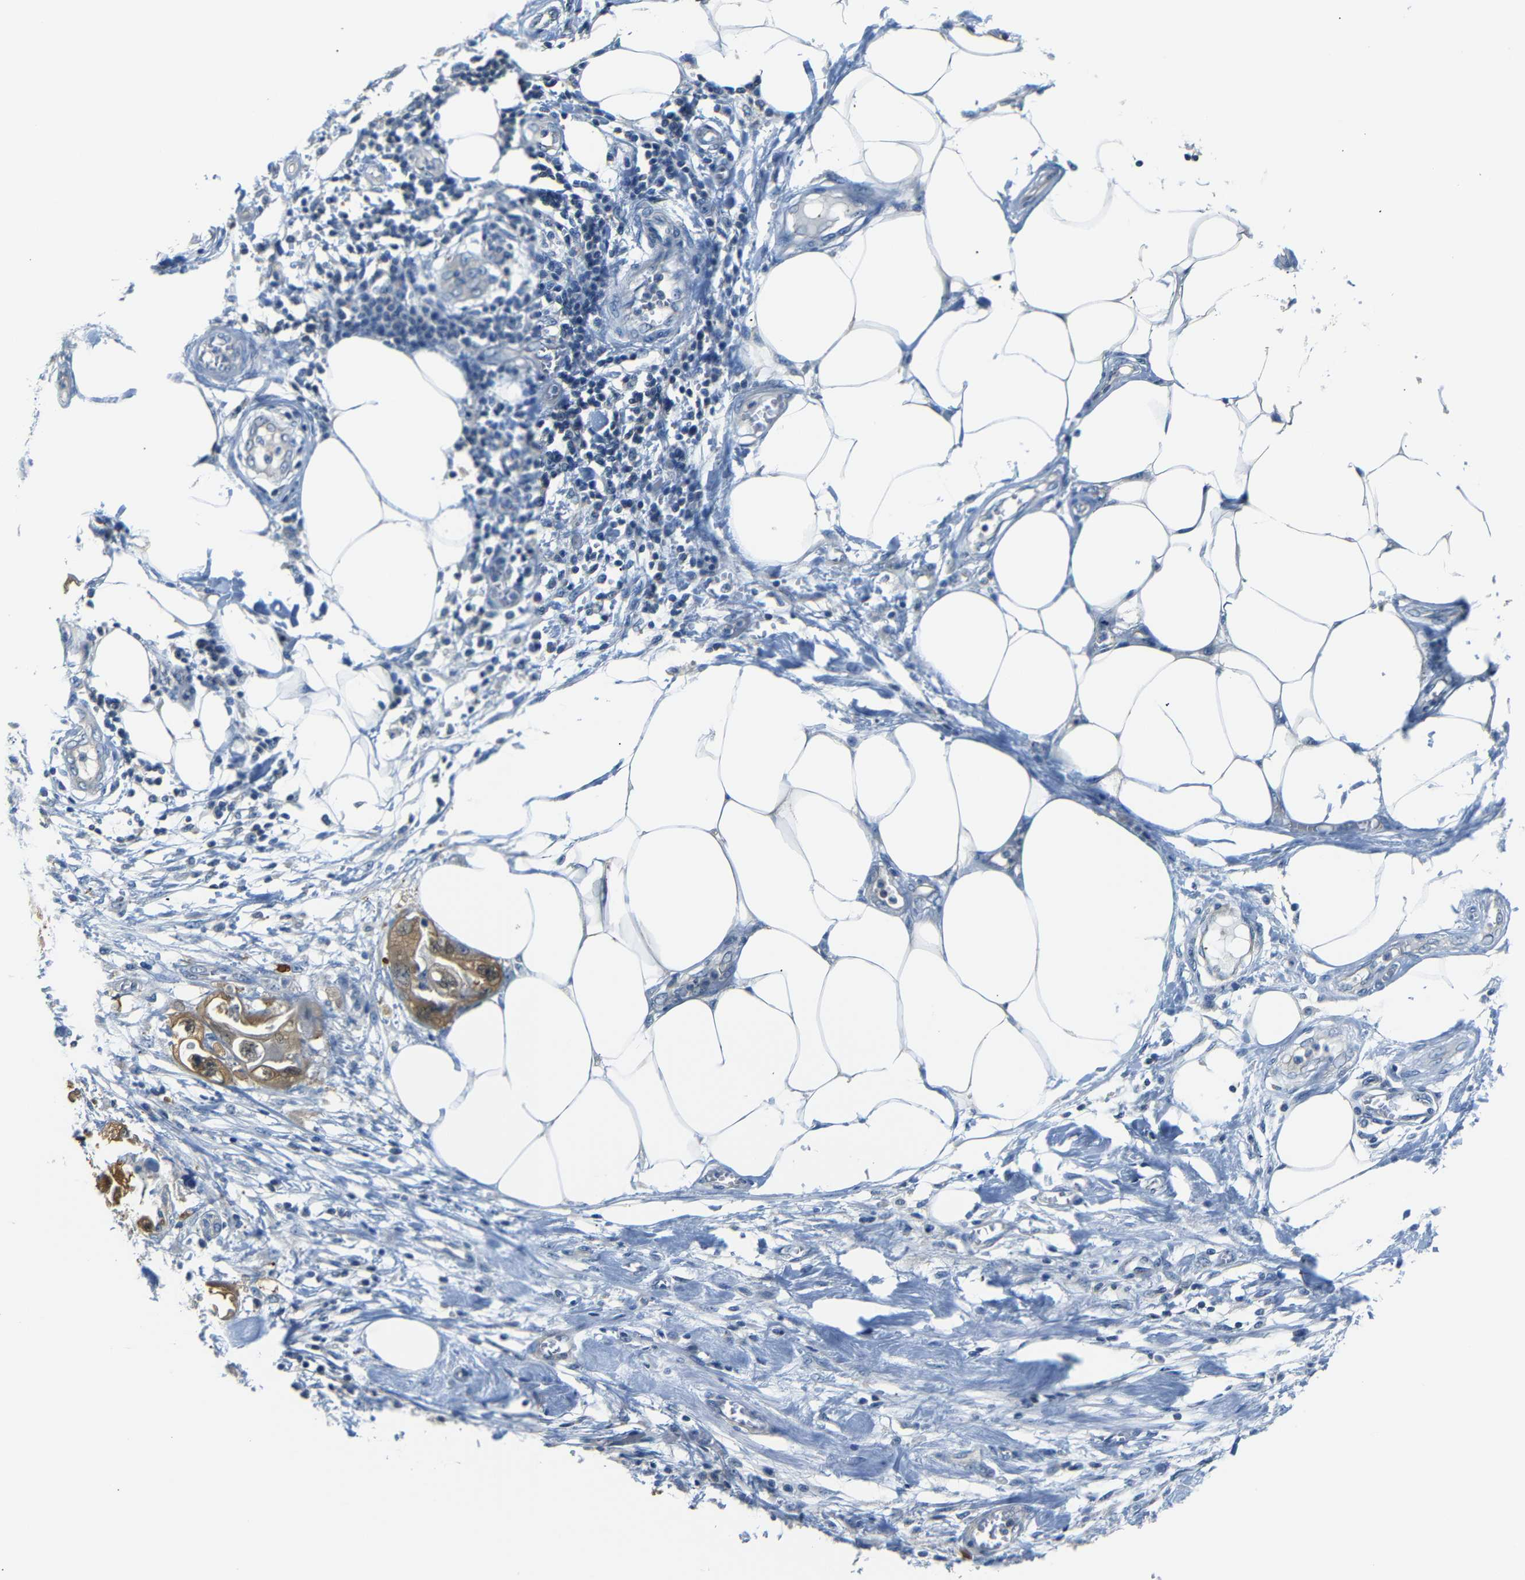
{"staining": {"intensity": "moderate", "quantity": ">75%", "location": "cytoplasmic/membranous"}, "tissue": "endometrial cancer", "cell_type": "Tumor cells", "image_type": "cancer", "snomed": [{"axis": "morphology", "description": "Adenocarcinoma, NOS"}, {"axis": "topography", "description": "Endometrium"}], "caption": "Endometrial cancer stained with a brown dye reveals moderate cytoplasmic/membranous positive expression in about >75% of tumor cells.", "gene": "SFN", "patient": {"sex": "female", "age": 67}}